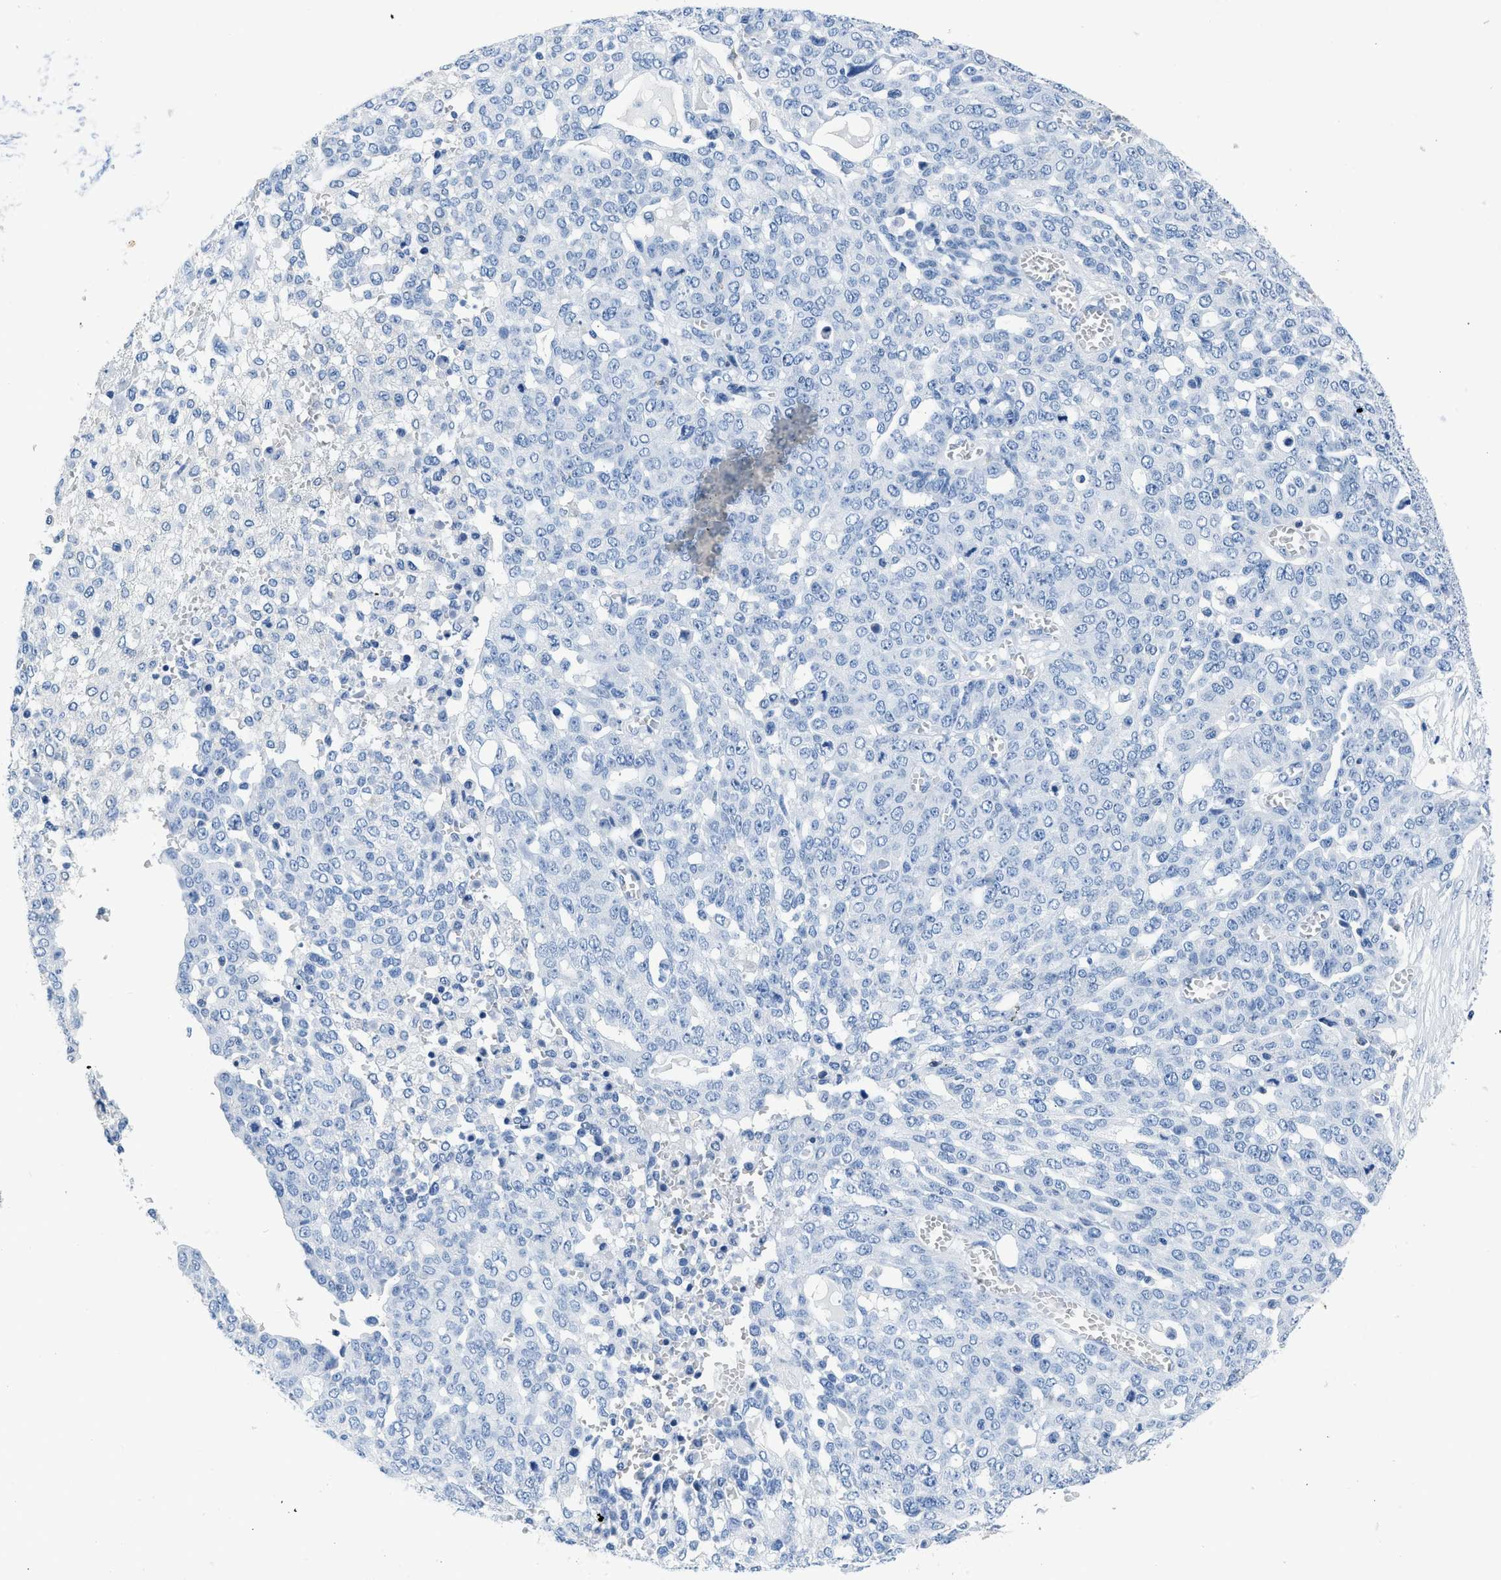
{"staining": {"intensity": "negative", "quantity": "none", "location": "none"}, "tissue": "ovarian cancer", "cell_type": "Tumor cells", "image_type": "cancer", "snomed": [{"axis": "morphology", "description": "Cystadenocarcinoma, serous, NOS"}, {"axis": "topography", "description": "Soft tissue"}, {"axis": "topography", "description": "Ovary"}], "caption": "Immunohistochemistry photomicrograph of human ovarian cancer (serous cystadenocarcinoma) stained for a protein (brown), which reveals no staining in tumor cells.", "gene": "NFATC2", "patient": {"sex": "female", "age": 57}}